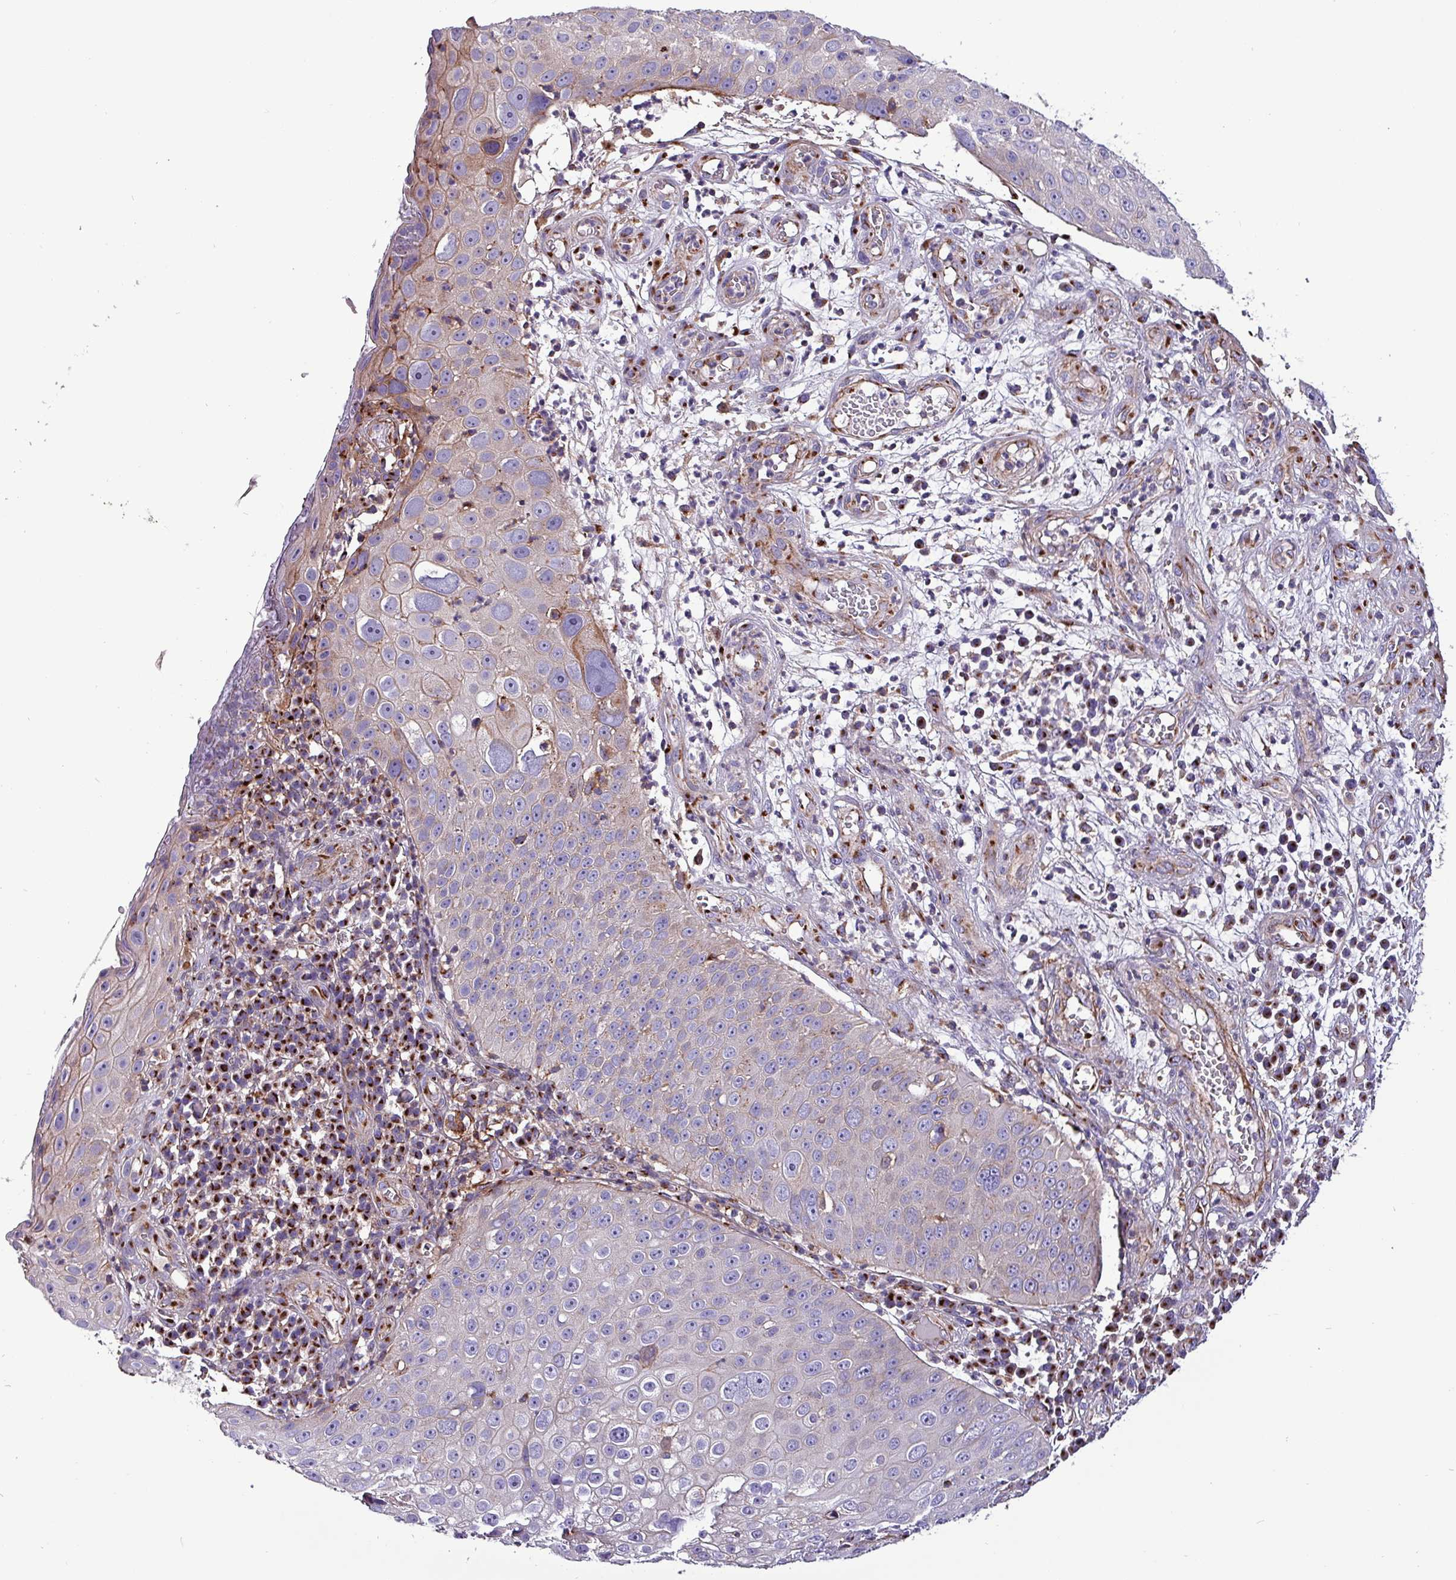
{"staining": {"intensity": "negative", "quantity": "none", "location": "none"}, "tissue": "skin cancer", "cell_type": "Tumor cells", "image_type": "cancer", "snomed": [{"axis": "morphology", "description": "Squamous cell carcinoma, NOS"}, {"axis": "topography", "description": "Skin"}], "caption": "Histopathology image shows no protein staining in tumor cells of squamous cell carcinoma (skin) tissue.", "gene": "VAMP4", "patient": {"sex": "male", "age": 71}}